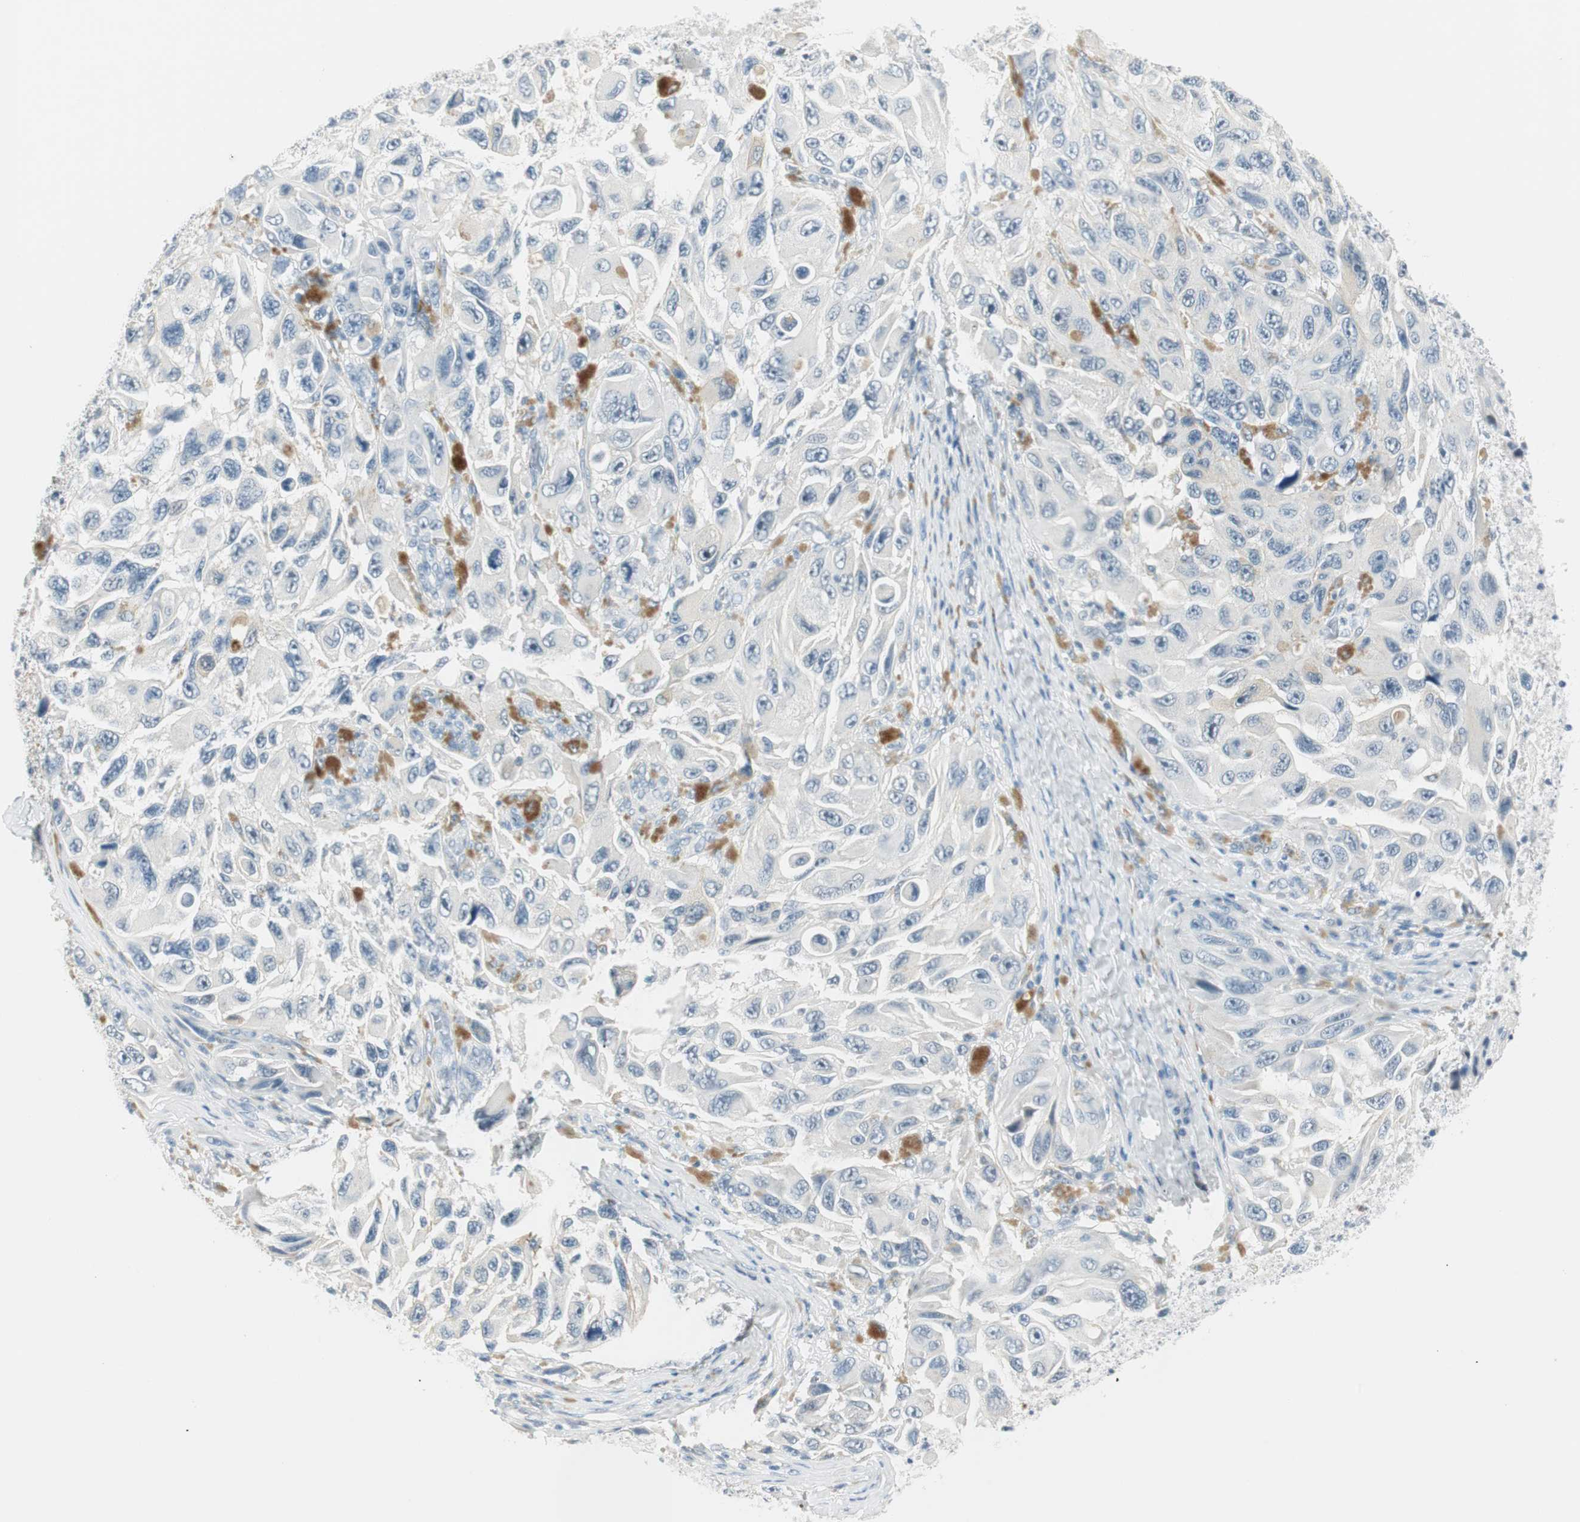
{"staining": {"intensity": "negative", "quantity": "none", "location": "none"}, "tissue": "melanoma", "cell_type": "Tumor cells", "image_type": "cancer", "snomed": [{"axis": "morphology", "description": "Malignant melanoma, NOS"}, {"axis": "topography", "description": "Skin"}], "caption": "The photomicrograph reveals no significant expression in tumor cells of melanoma. The staining is performed using DAB (3,3'-diaminobenzidine) brown chromogen with nuclei counter-stained in using hematoxylin.", "gene": "HOXB13", "patient": {"sex": "female", "age": 73}}